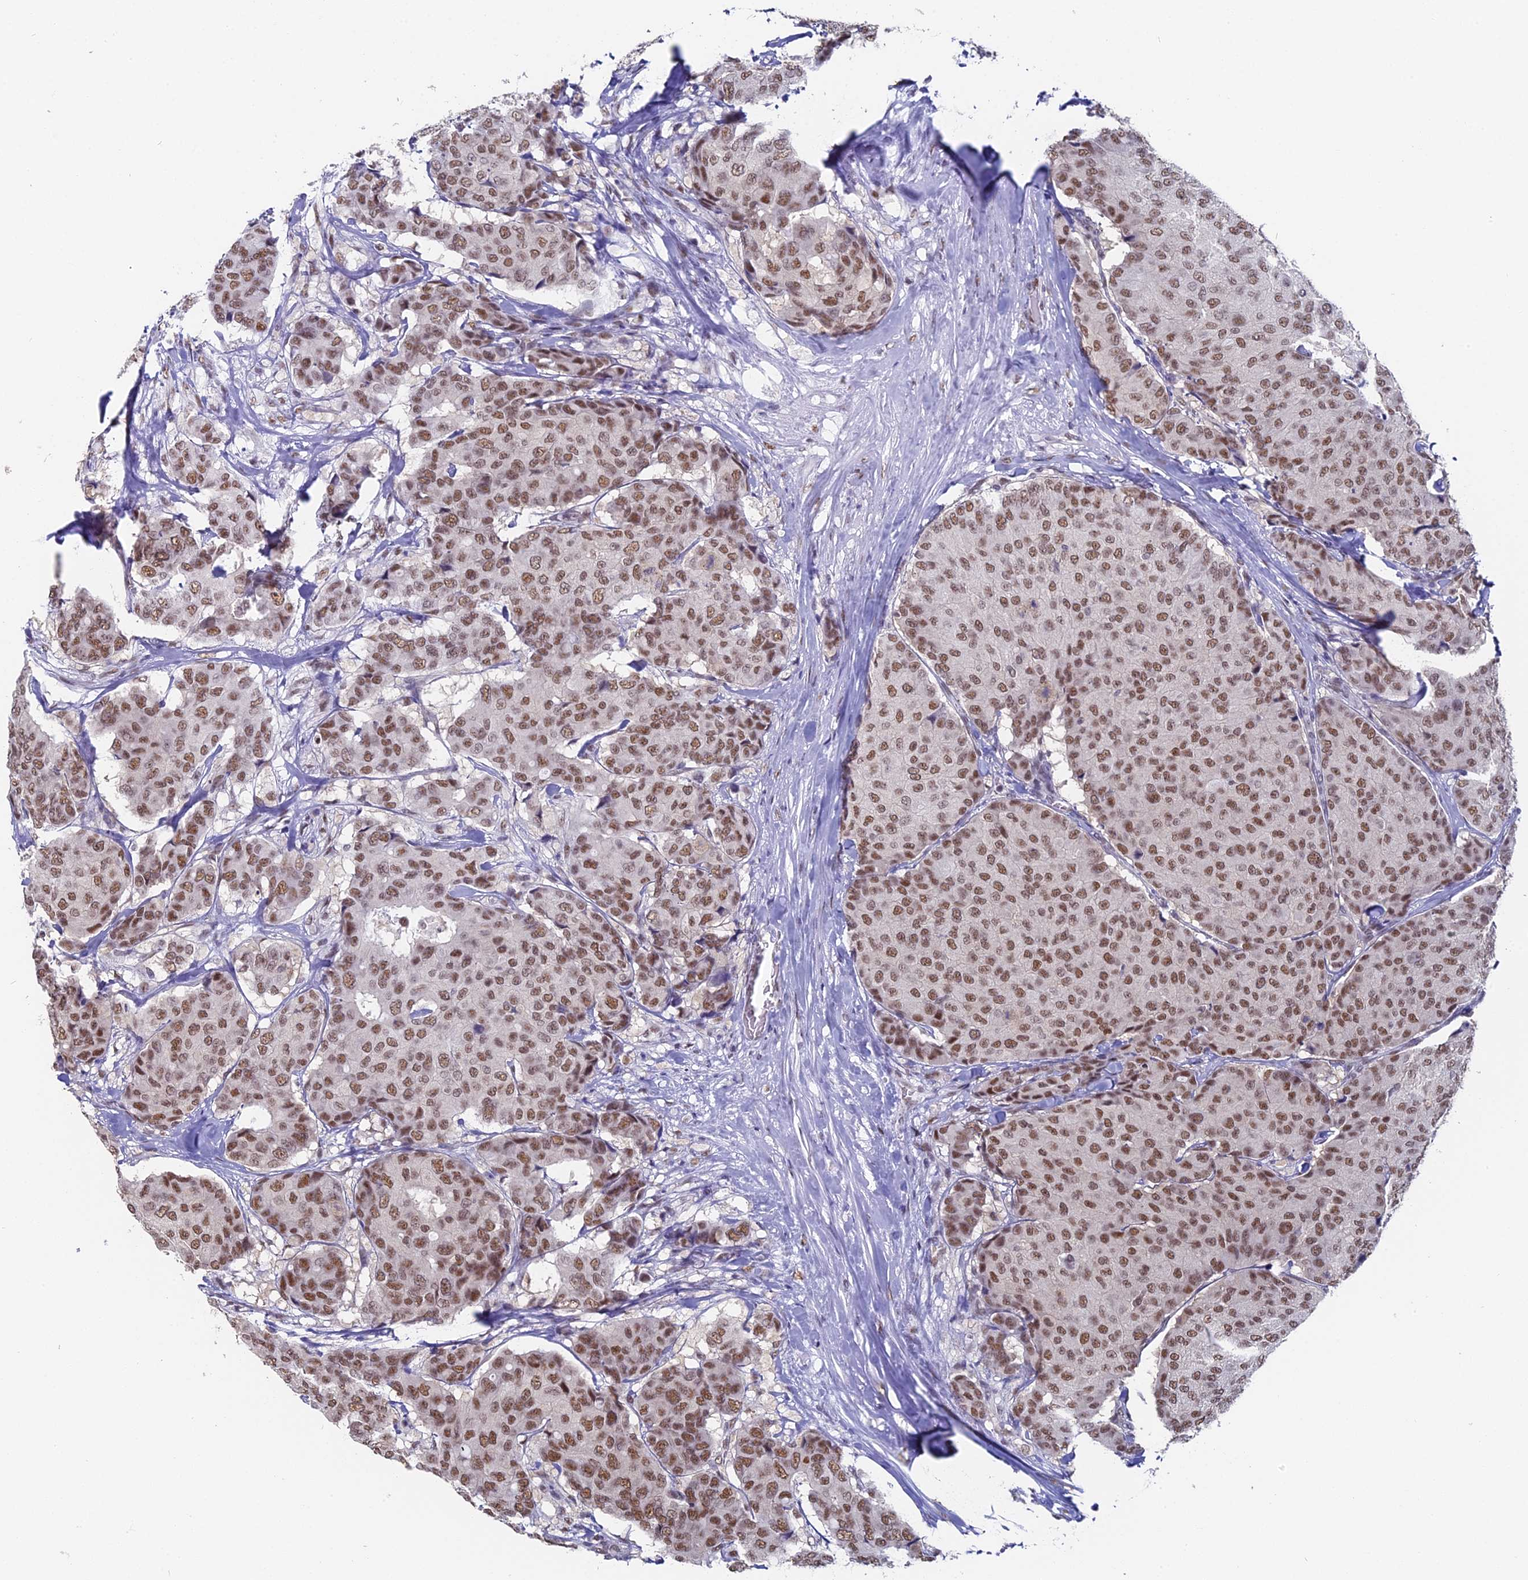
{"staining": {"intensity": "moderate", "quantity": ">75%", "location": "nuclear"}, "tissue": "breast cancer", "cell_type": "Tumor cells", "image_type": "cancer", "snomed": [{"axis": "morphology", "description": "Duct carcinoma"}, {"axis": "topography", "description": "Breast"}], "caption": "The immunohistochemical stain labels moderate nuclear positivity in tumor cells of intraductal carcinoma (breast) tissue.", "gene": "CD2BP2", "patient": {"sex": "female", "age": 75}}